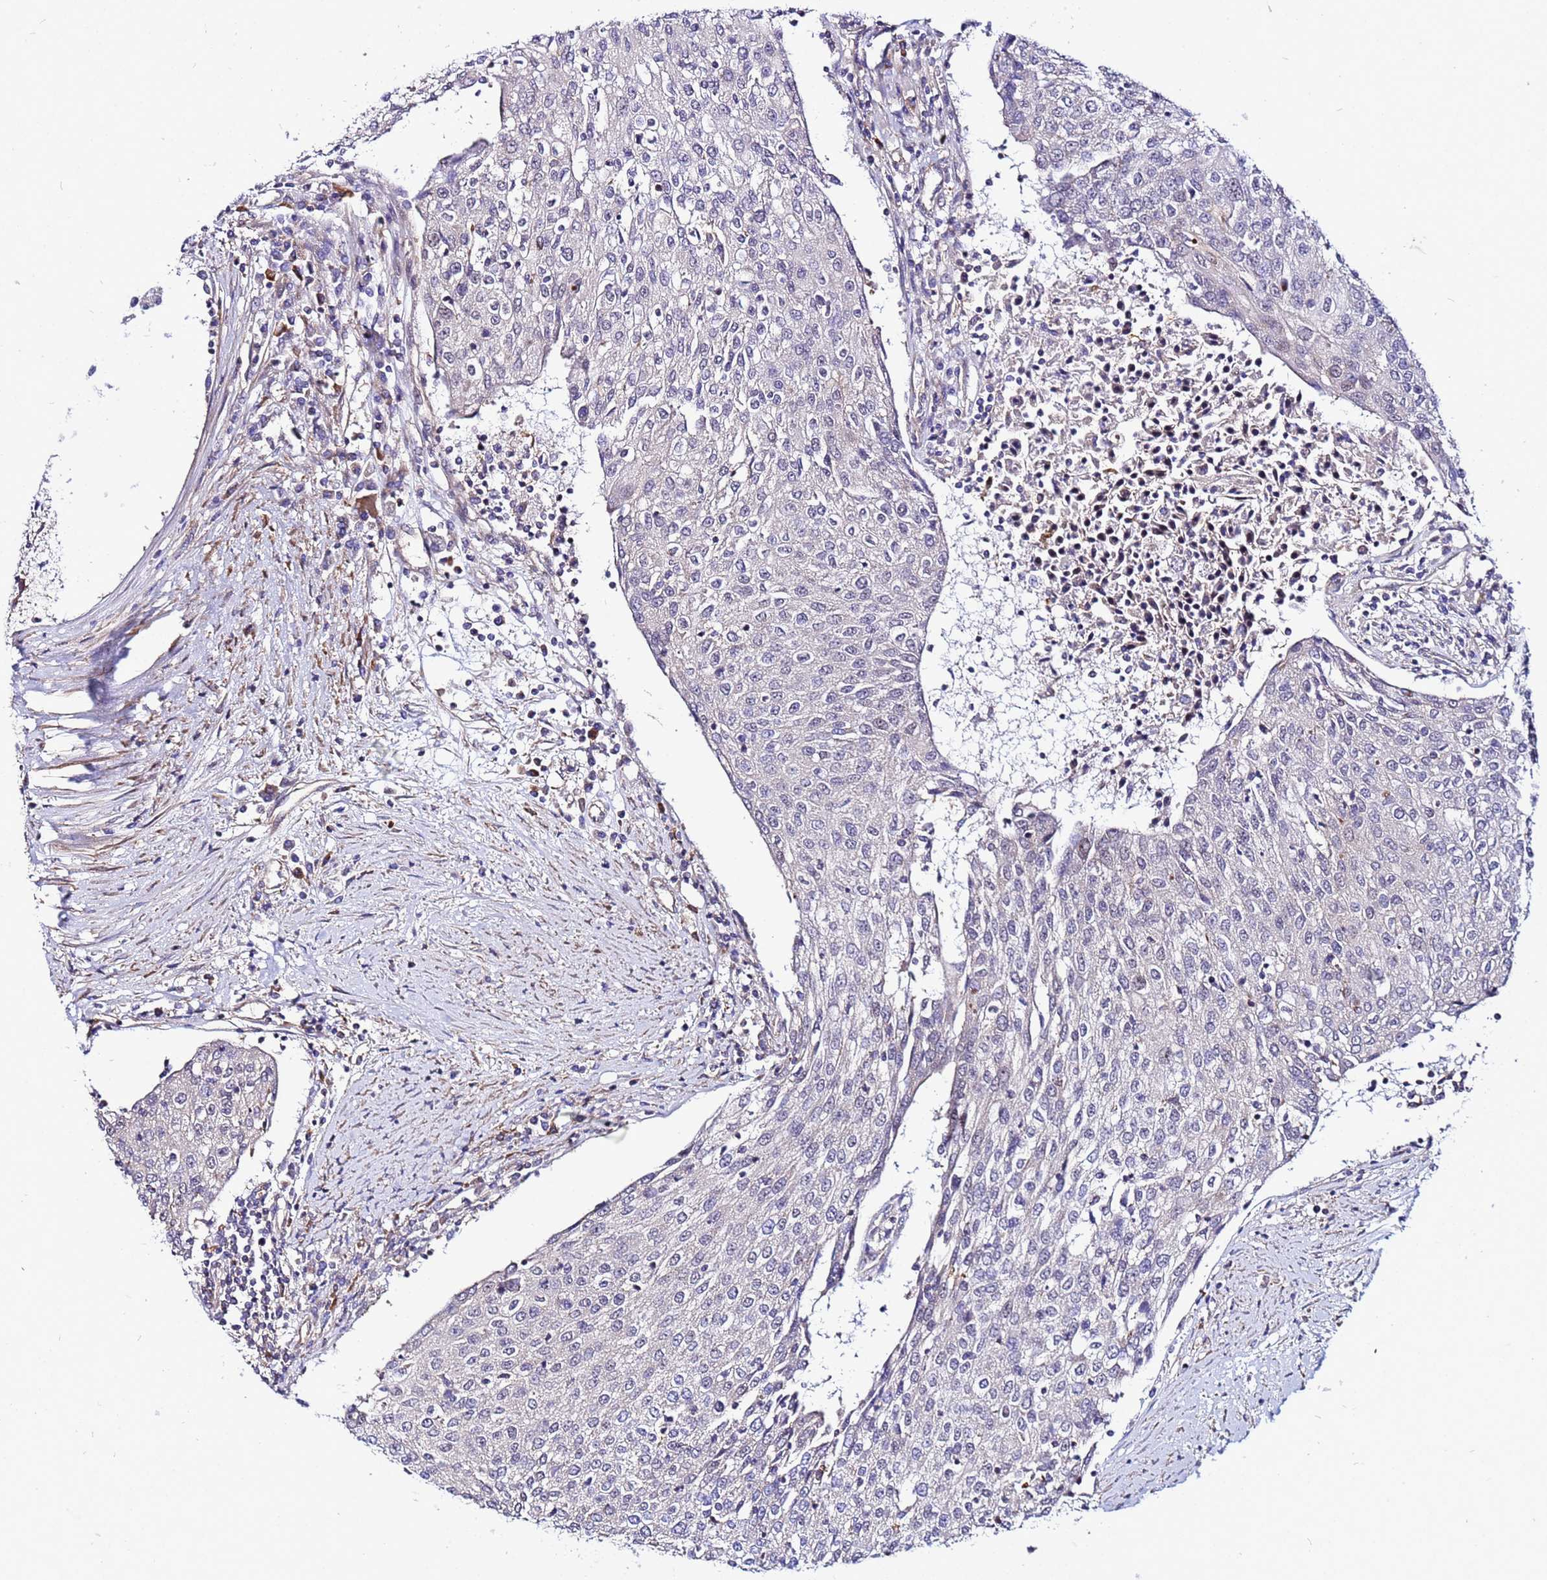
{"staining": {"intensity": "negative", "quantity": "none", "location": "none"}, "tissue": "urothelial cancer", "cell_type": "Tumor cells", "image_type": "cancer", "snomed": [{"axis": "morphology", "description": "Urothelial carcinoma, High grade"}, {"axis": "topography", "description": "Urinary bladder"}], "caption": "Immunohistochemical staining of human urothelial cancer demonstrates no significant positivity in tumor cells. (DAB IHC with hematoxylin counter stain).", "gene": "STK38", "patient": {"sex": "female", "age": 85}}